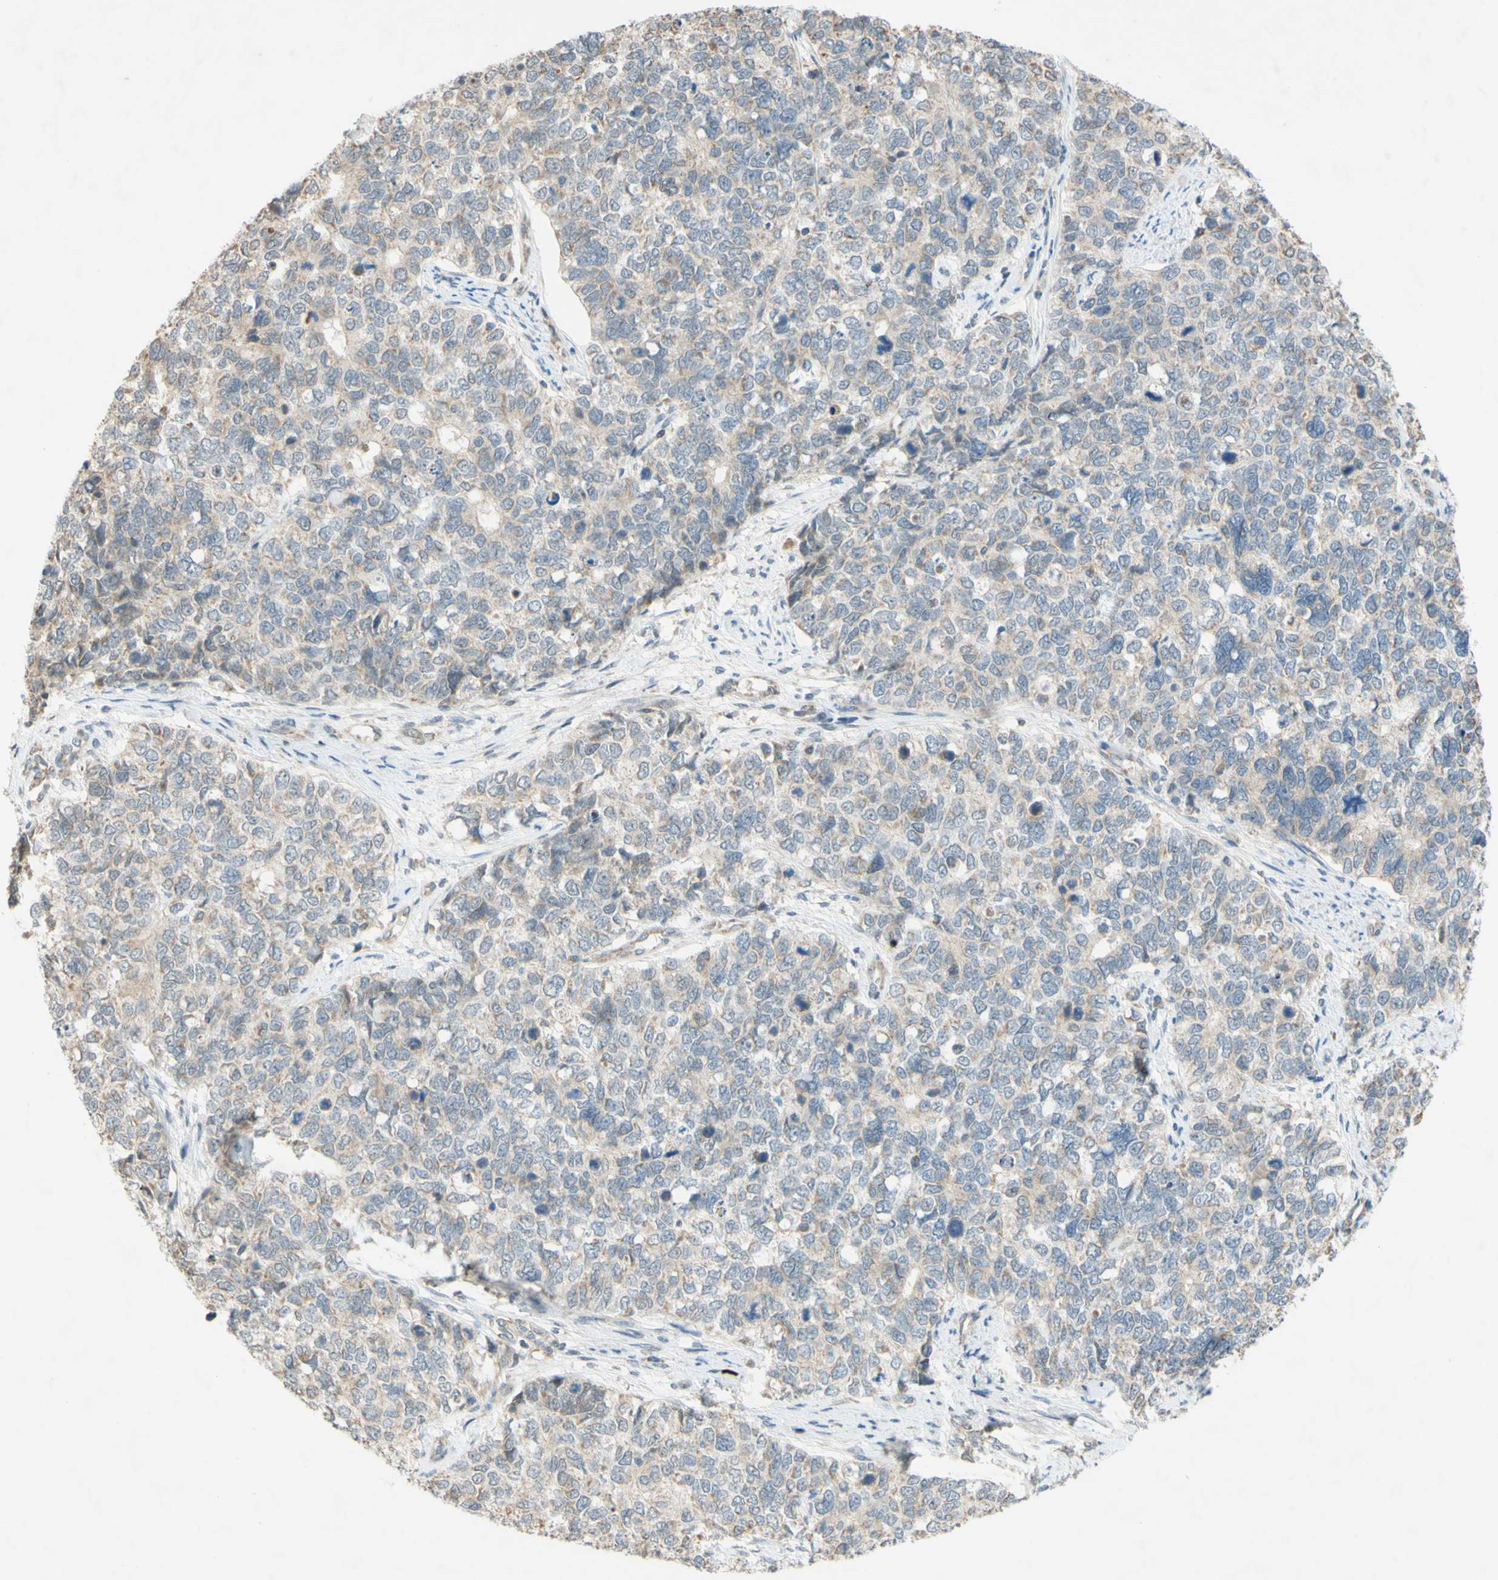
{"staining": {"intensity": "weak", "quantity": ">75%", "location": "cytoplasmic/membranous"}, "tissue": "cervical cancer", "cell_type": "Tumor cells", "image_type": "cancer", "snomed": [{"axis": "morphology", "description": "Squamous cell carcinoma, NOS"}, {"axis": "topography", "description": "Cervix"}], "caption": "DAB (3,3'-diaminobenzidine) immunohistochemical staining of human squamous cell carcinoma (cervical) shows weak cytoplasmic/membranous protein expression in about >75% of tumor cells.", "gene": "GATA1", "patient": {"sex": "female", "age": 63}}